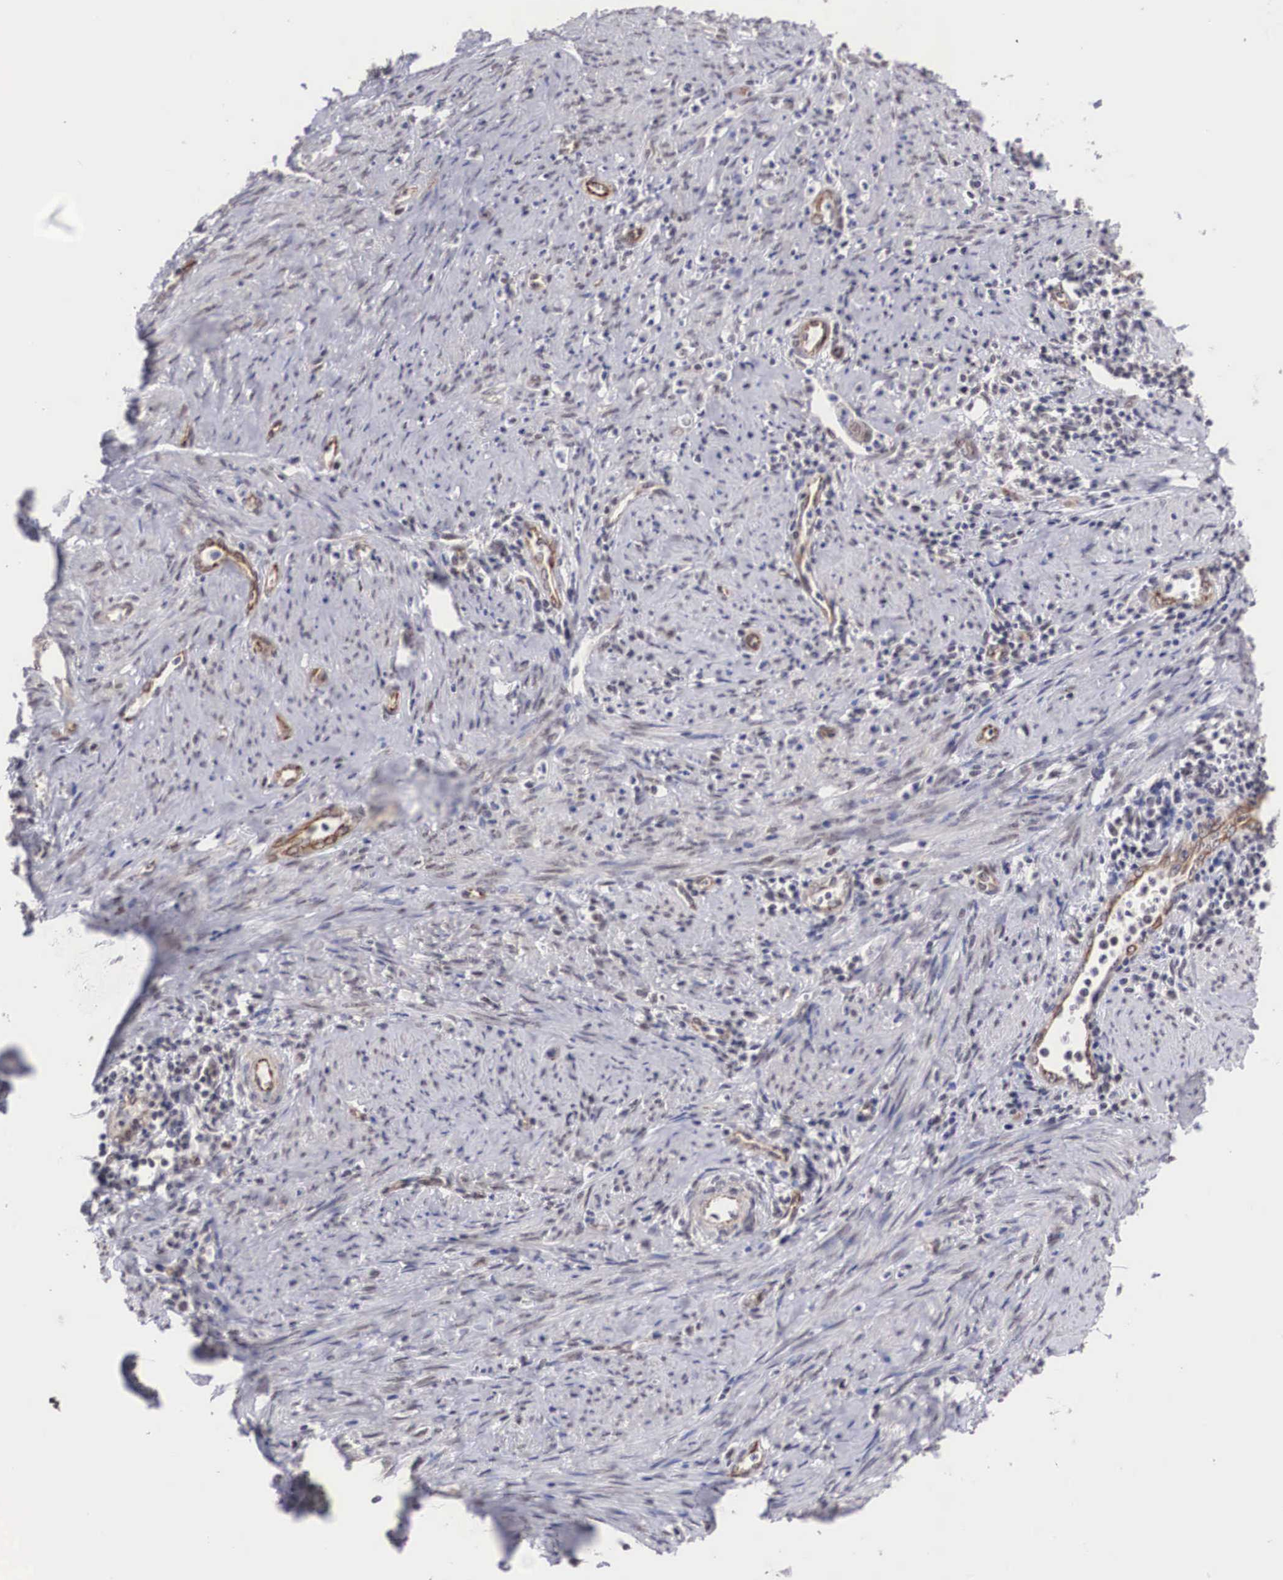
{"staining": {"intensity": "moderate", "quantity": ">75%", "location": "cytoplasmic/membranous,nuclear"}, "tissue": "cervical cancer", "cell_type": "Tumor cells", "image_type": "cancer", "snomed": [{"axis": "morphology", "description": "Normal tissue, NOS"}, {"axis": "morphology", "description": "Adenocarcinoma, NOS"}, {"axis": "topography", "description": "Cervix"}], "caption": "Adenocarcinoma (cervical) was stained to show a protein in brown. There is medium levels of moderate cytoplasmic/membranous and nuclear expression in approximately >75% of tumor cells.", "gene": "MORC2", "patient": {"sex": "female", "age": 34}}